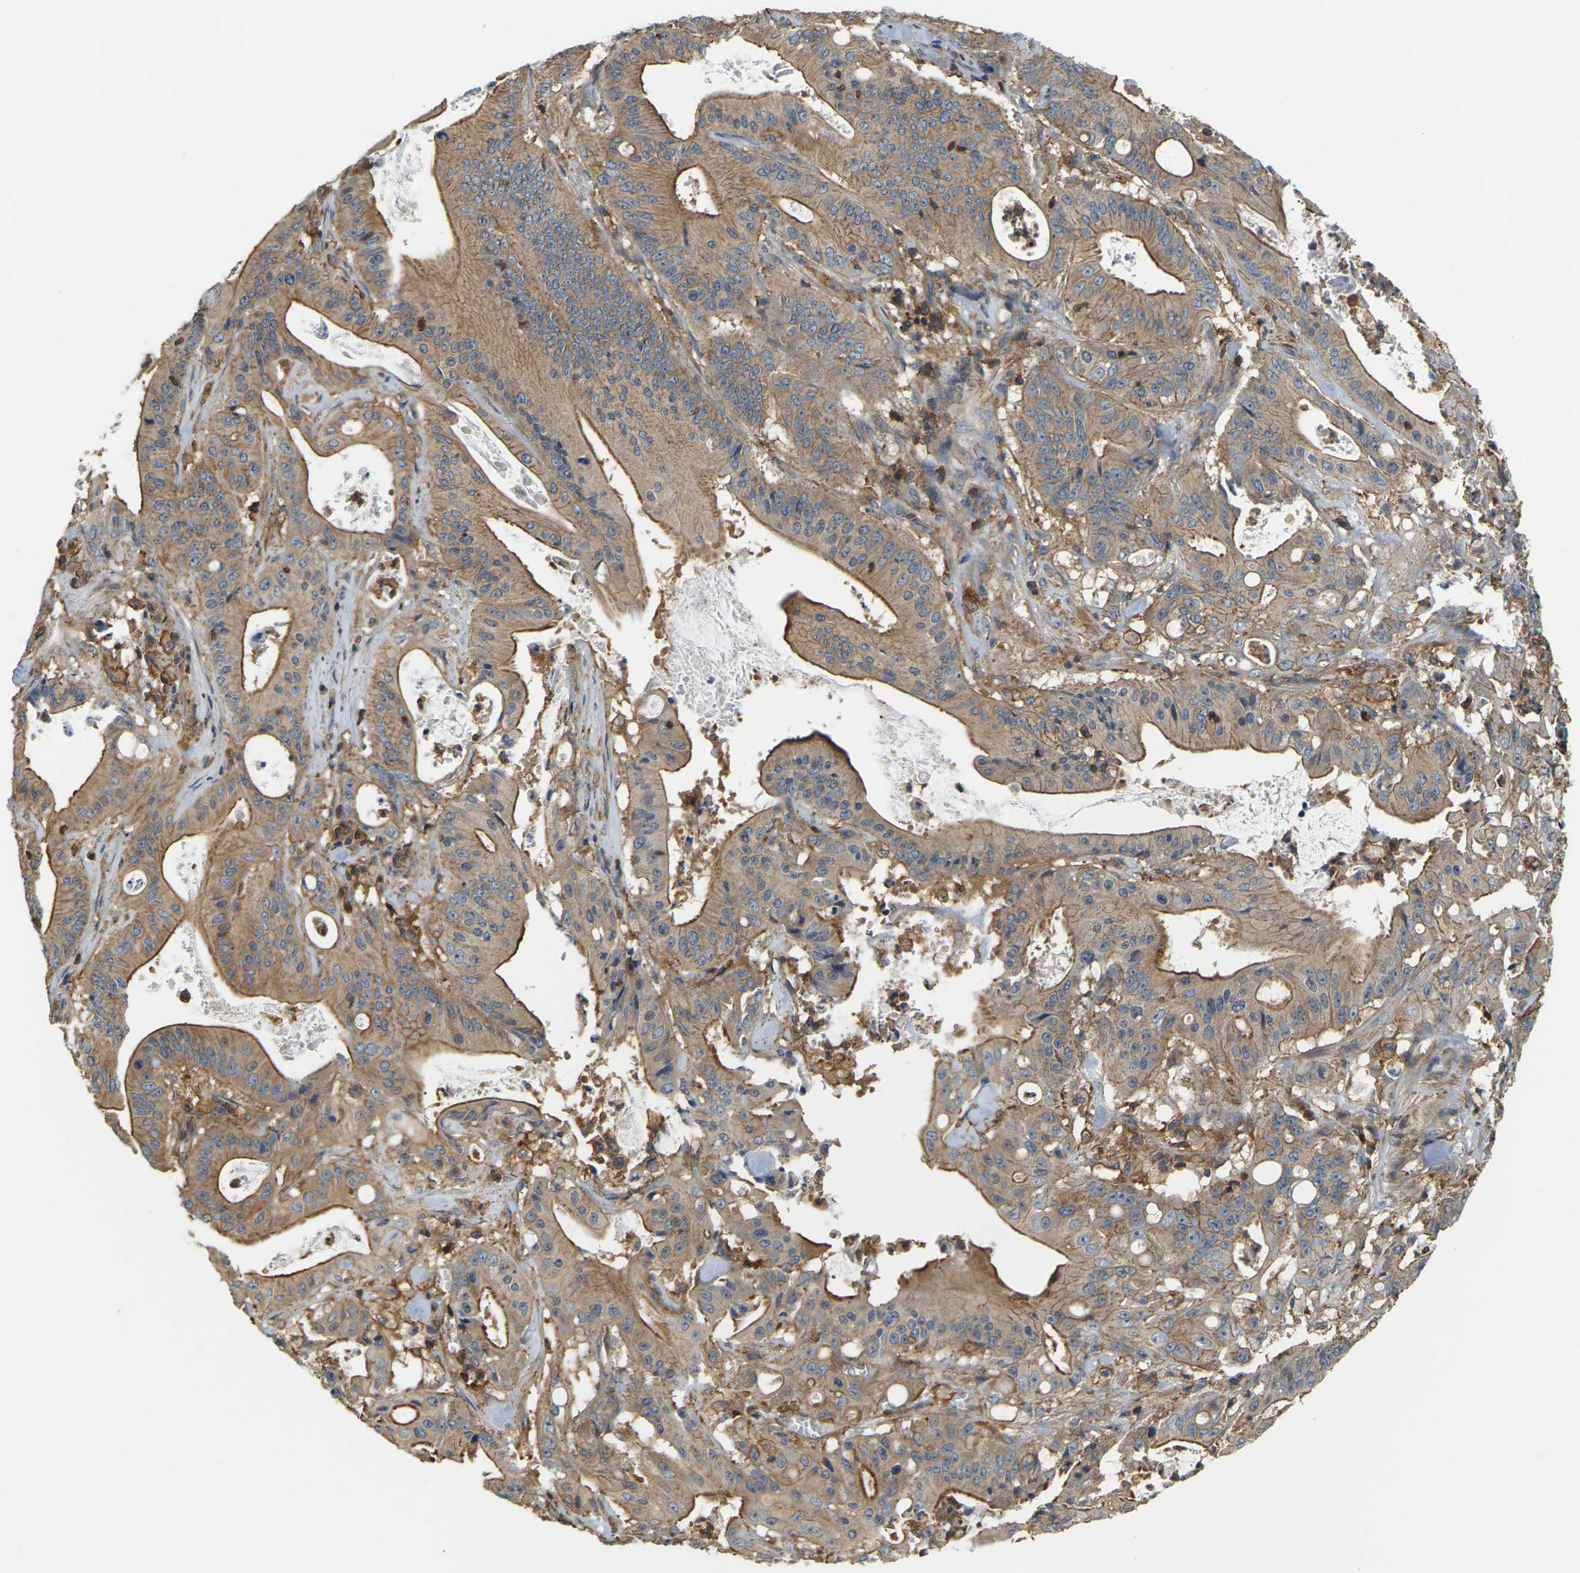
{"staining": {"intensity": "moderate", "quantity": ">75%", "location": "cytoplasmic/membranous"}, "tissue": "pancreatic cancer", "cell_type": "Tumor cells", "image_type": "cancer", "snomed": [{"axis": "morphology", "description": "Normal tissue, NOS"}, {"axis": "topography", "description": "Lymph node"}], "caption": "IHC (DAB (3,3'-diaminobenzidine)) staining of pancreatic cancer shows moderate cytoplasmic/membranous protein positivity in approximately >75% of tumor cells.", "gene": "IQGAP1", "patient": {"sex": "male", "age": 62}}